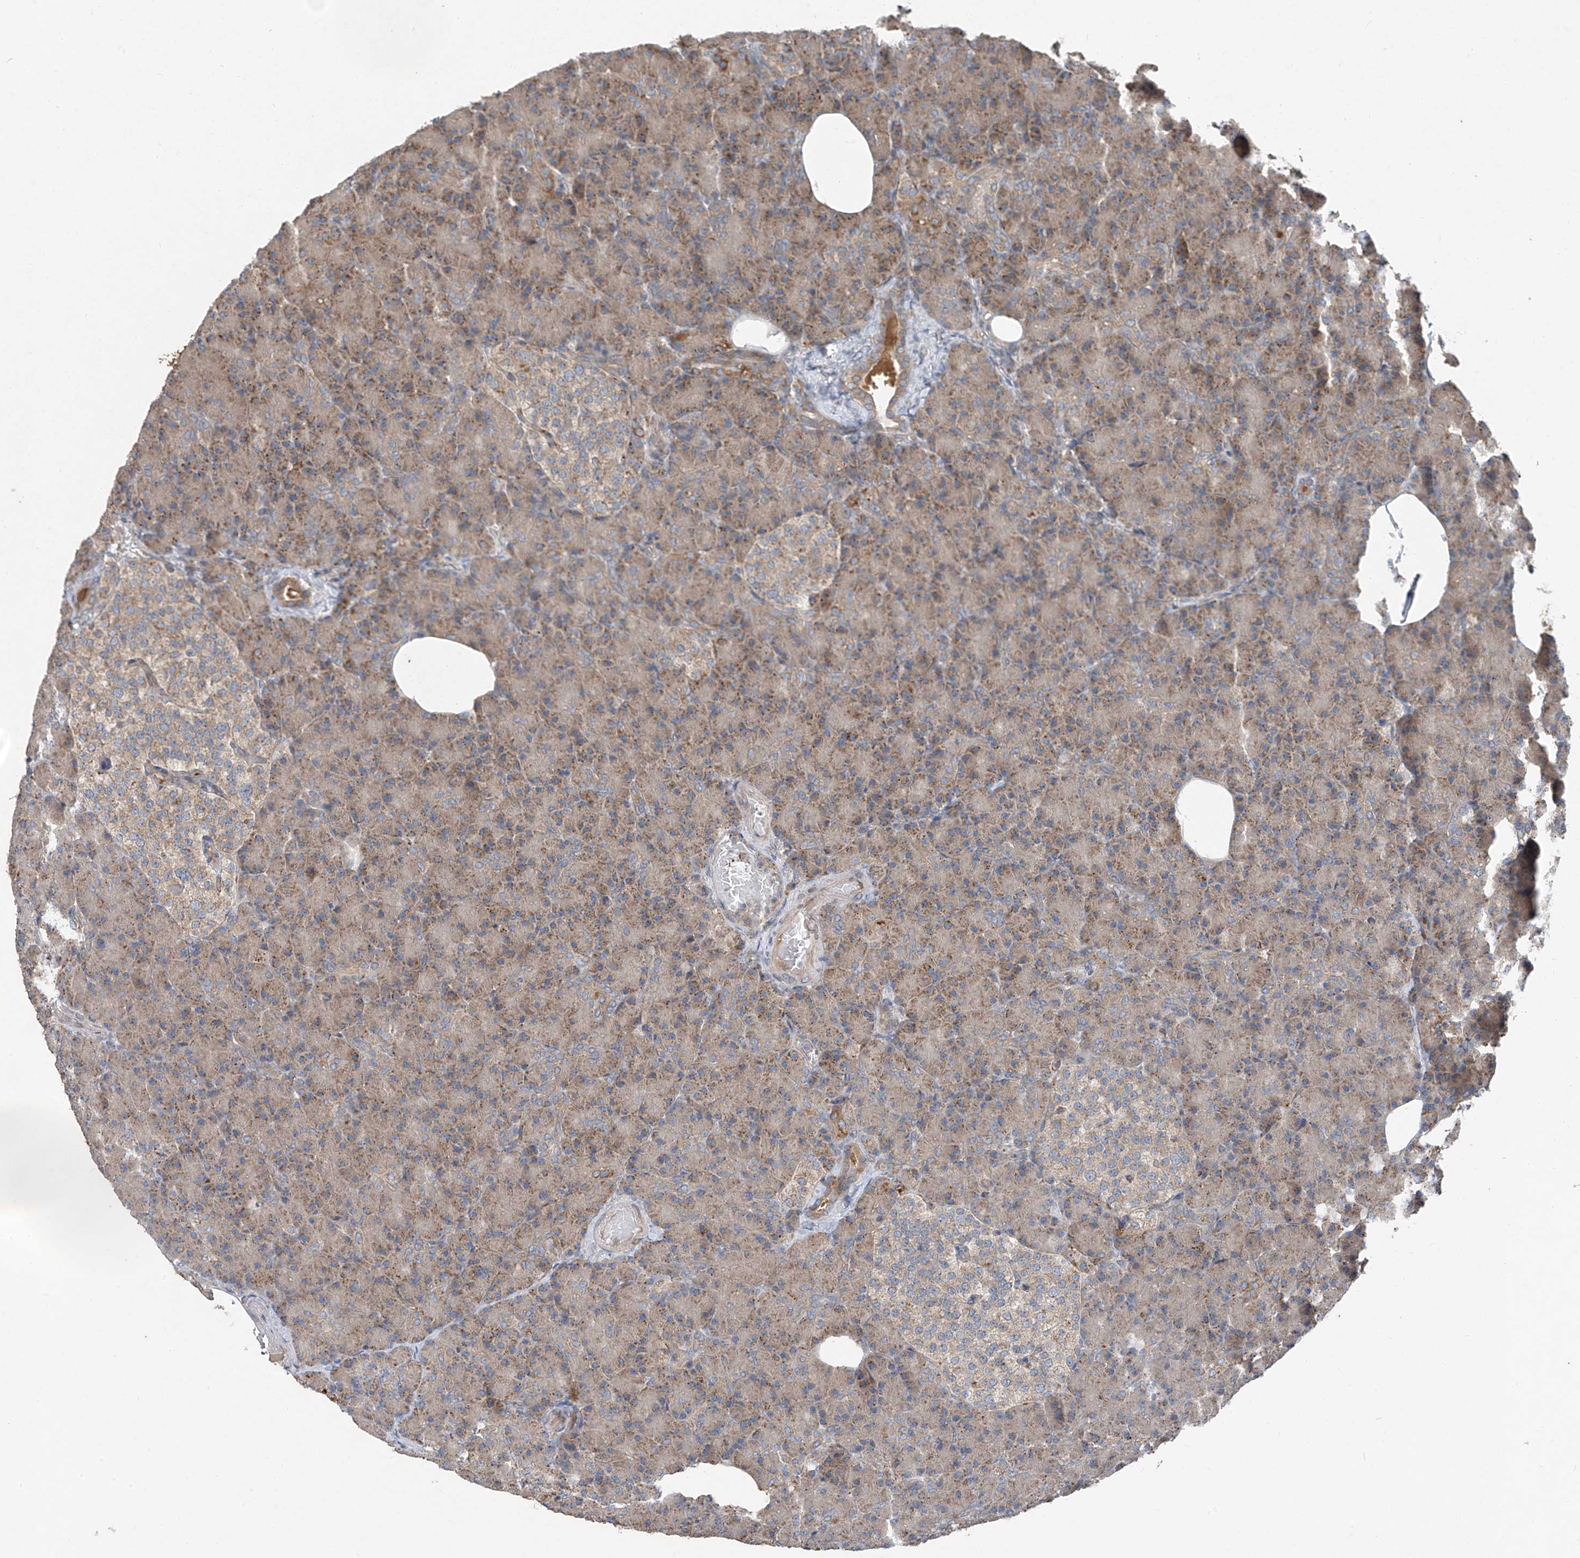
{"staining": {"intensity": "moderate", "quantity": ">75%", "location": "cytoplasmic/membranous"}, "tissue": "pancreas", "cell_type": "Exocrine glandular cells", "image_type": "normal", "snomed": [{"axis": "morphology", "description": "Normal tissue, NOS"}, {"axis": "topography", "description": "Pancreas"}], "caption": "Protein staining exhibits moderate cytoplasmic/membranous expression in approximately >75% of exocrine glandular cells in benign pancreas.", "gene": "FOXRED2", "patient": {"sex": "female", "age": 43}}